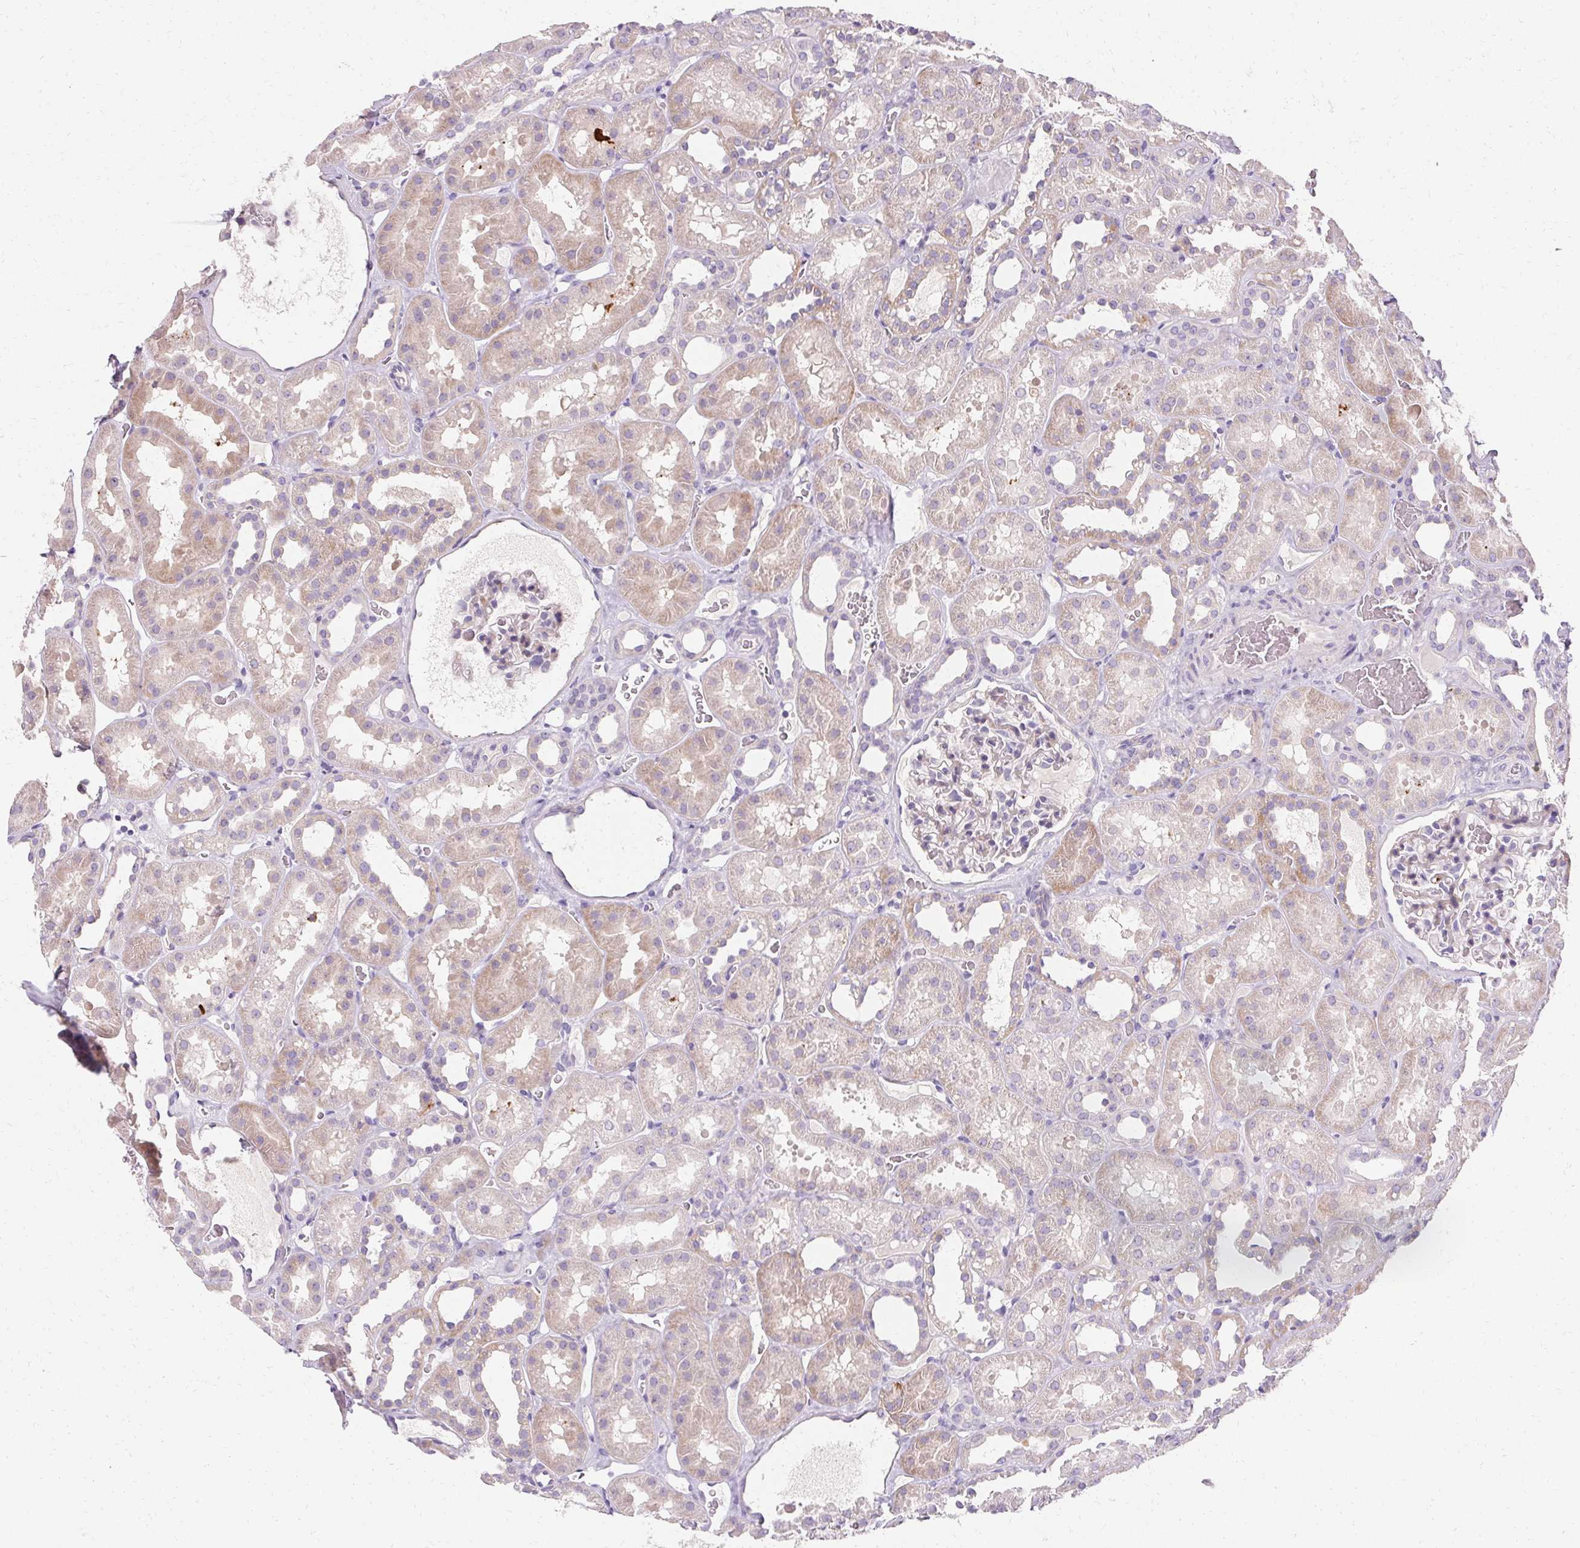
{"staining": {"intensity": "negative", "quantity": "none", "location": "none"}, "tissue": "kidney", "cell_type": "Cells in glomeruli", "image_type": "normal", "snomed": [{"axis": "morphology", "description": "Normal tissue, NOS"}, {"axis": "topography", "description": "Kidney"}], "caption": "A photomicrograph of human kidney is negative for staining in cells in glomeruli. (DAB (3,3'-diaminobenzidine) IHC with hematoxylin counter stain).", "gene": "TRIP13", "patient": {"sex": "female", "age": 41}}